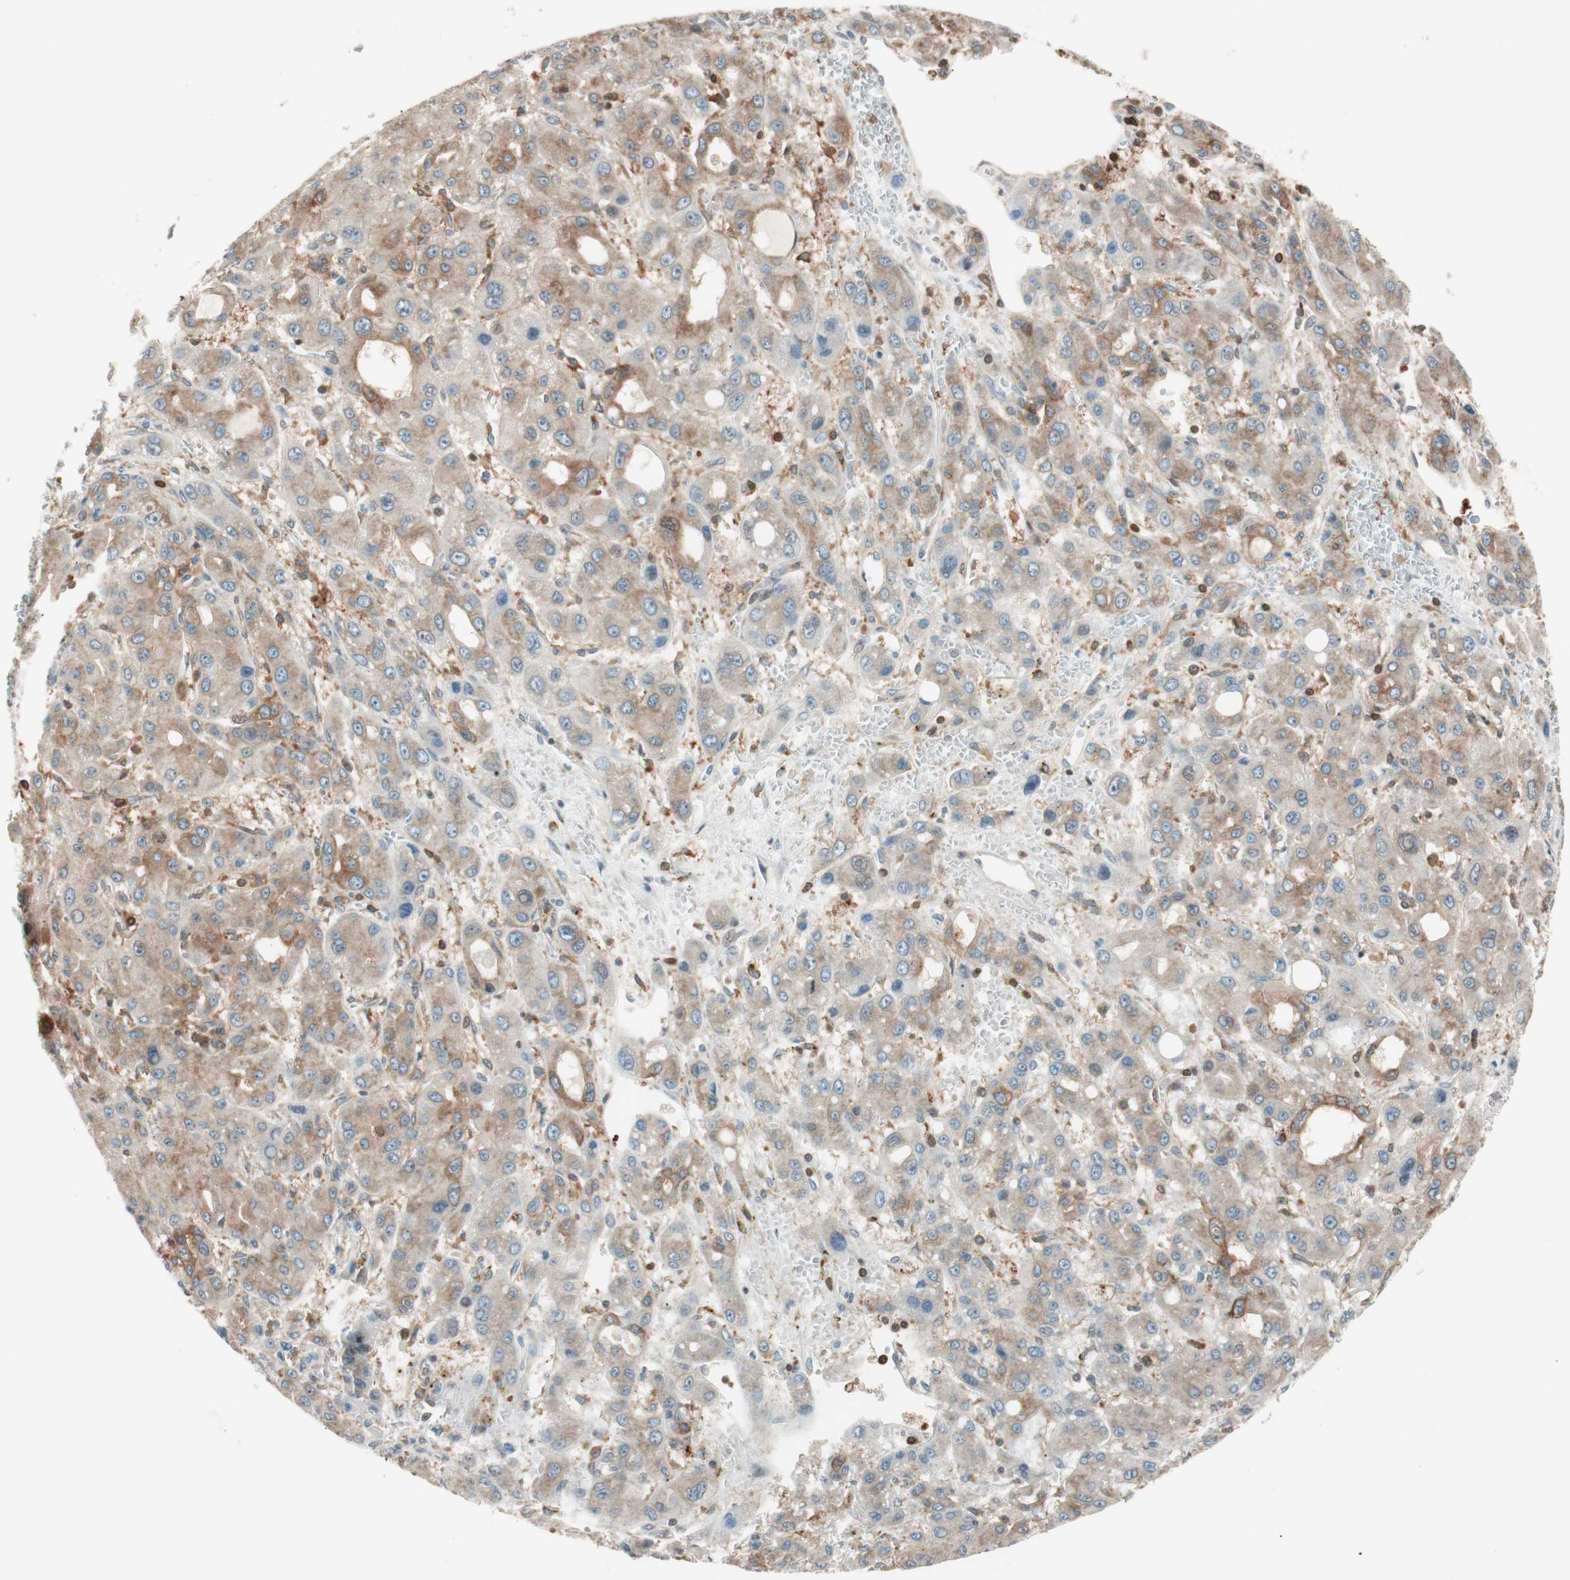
{"staining": {"intensity": "moderate", "quantity": ">75%", "location": "cytoplasmic/membranous"}, "tissue": "liver cancer", "cell_type": "Tumor cells", "image_type": "cancer", "snomed": [{"axis": "morphology", "description": "Carcinoma, Hepatocellular, NOS"}, {"axis": "topography", "description": "Liver"}], "caption": "Liver cancer stained for a protein (brown) displays moderate cytoplasmic/membranous positive expression in approximately >75% of tumor cells.", "gene": "BIN1", "patient": {"sex": "male", "age": 55}}